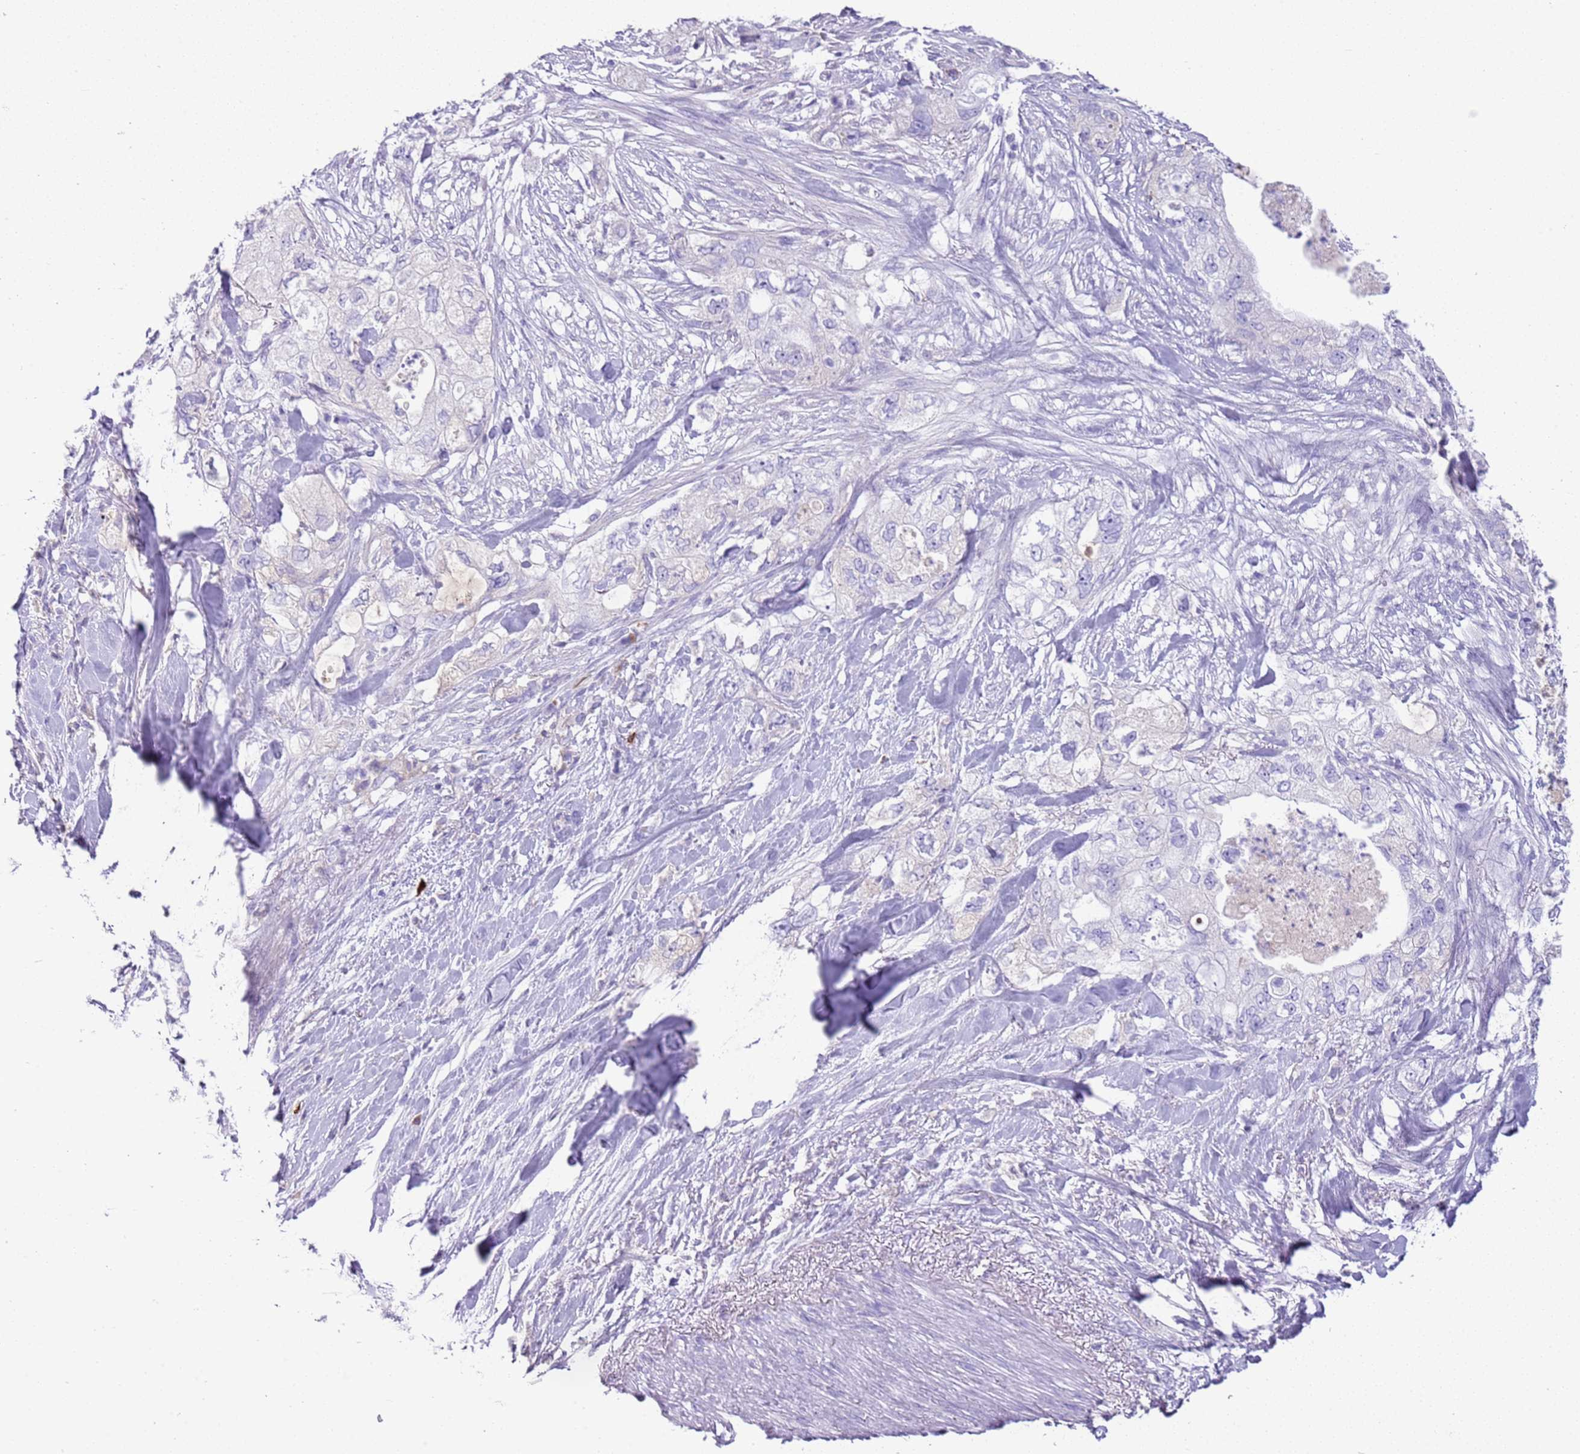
{"staining": {"intensity": "negative", "quantity": "none", "location": "none"}, "tissue": "pancreatic cancer", "cell_type": "Tumor cells", "image_type": "cancer", "snomed": [{"axis": "morphology", "description": "Adenocarcinoma, NOS"}, {"axis": "topography", "description": "Pancreas"}], "caption": "This photomicrograph is of pancreatic cancer (adenocarcinoma) stained with immunohistochemistry to label a protein in brown with the nuclei are counter-stained blue. There is no staining in tumor cells. (DAB (3,3'-diaminobenzidine) IHC with hematoxylin counter stain).", "gene": "IGKV3D-11", "patient": {"sex": "female", "age": 73}}